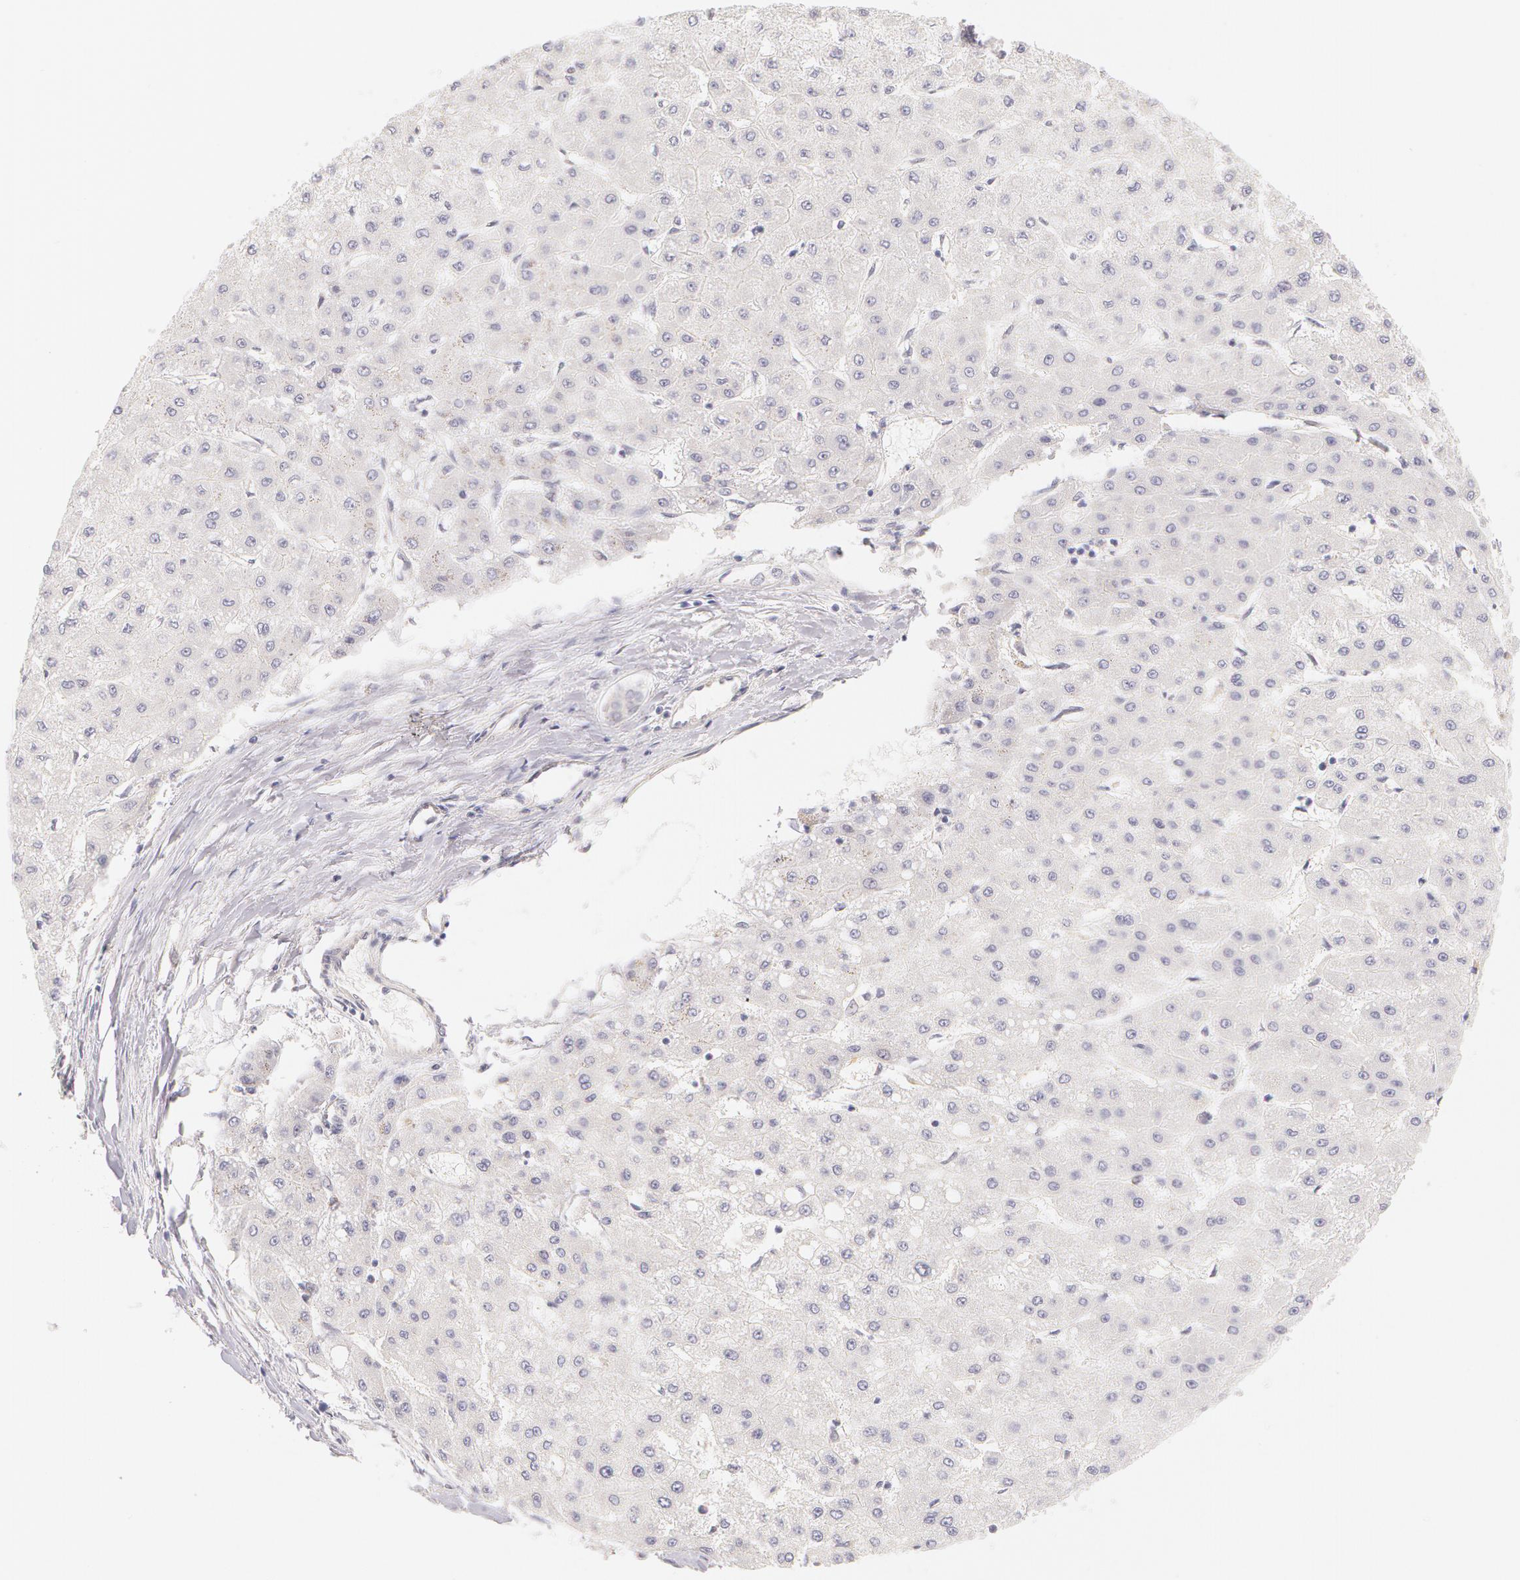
{"staining": {"intensity": "negative", "quantity": "none", "location": "none"}, "tissue": "liver cancer", "cell_type": "Tumor cells", "image_type": "cancer", "snomed": [{"axis": "morphology", "description": "Carcinoma, Hepatocellular, NOS"}, {"axis": "topography", "description": "Liver"}], "caption": "Photomicrograph shows no protein staining in tumor cells of liver cancer (hepatocellular carcinoma) tissue.", "gene": "ZNF597", "patient": {"sex": "female", "age": 52}}